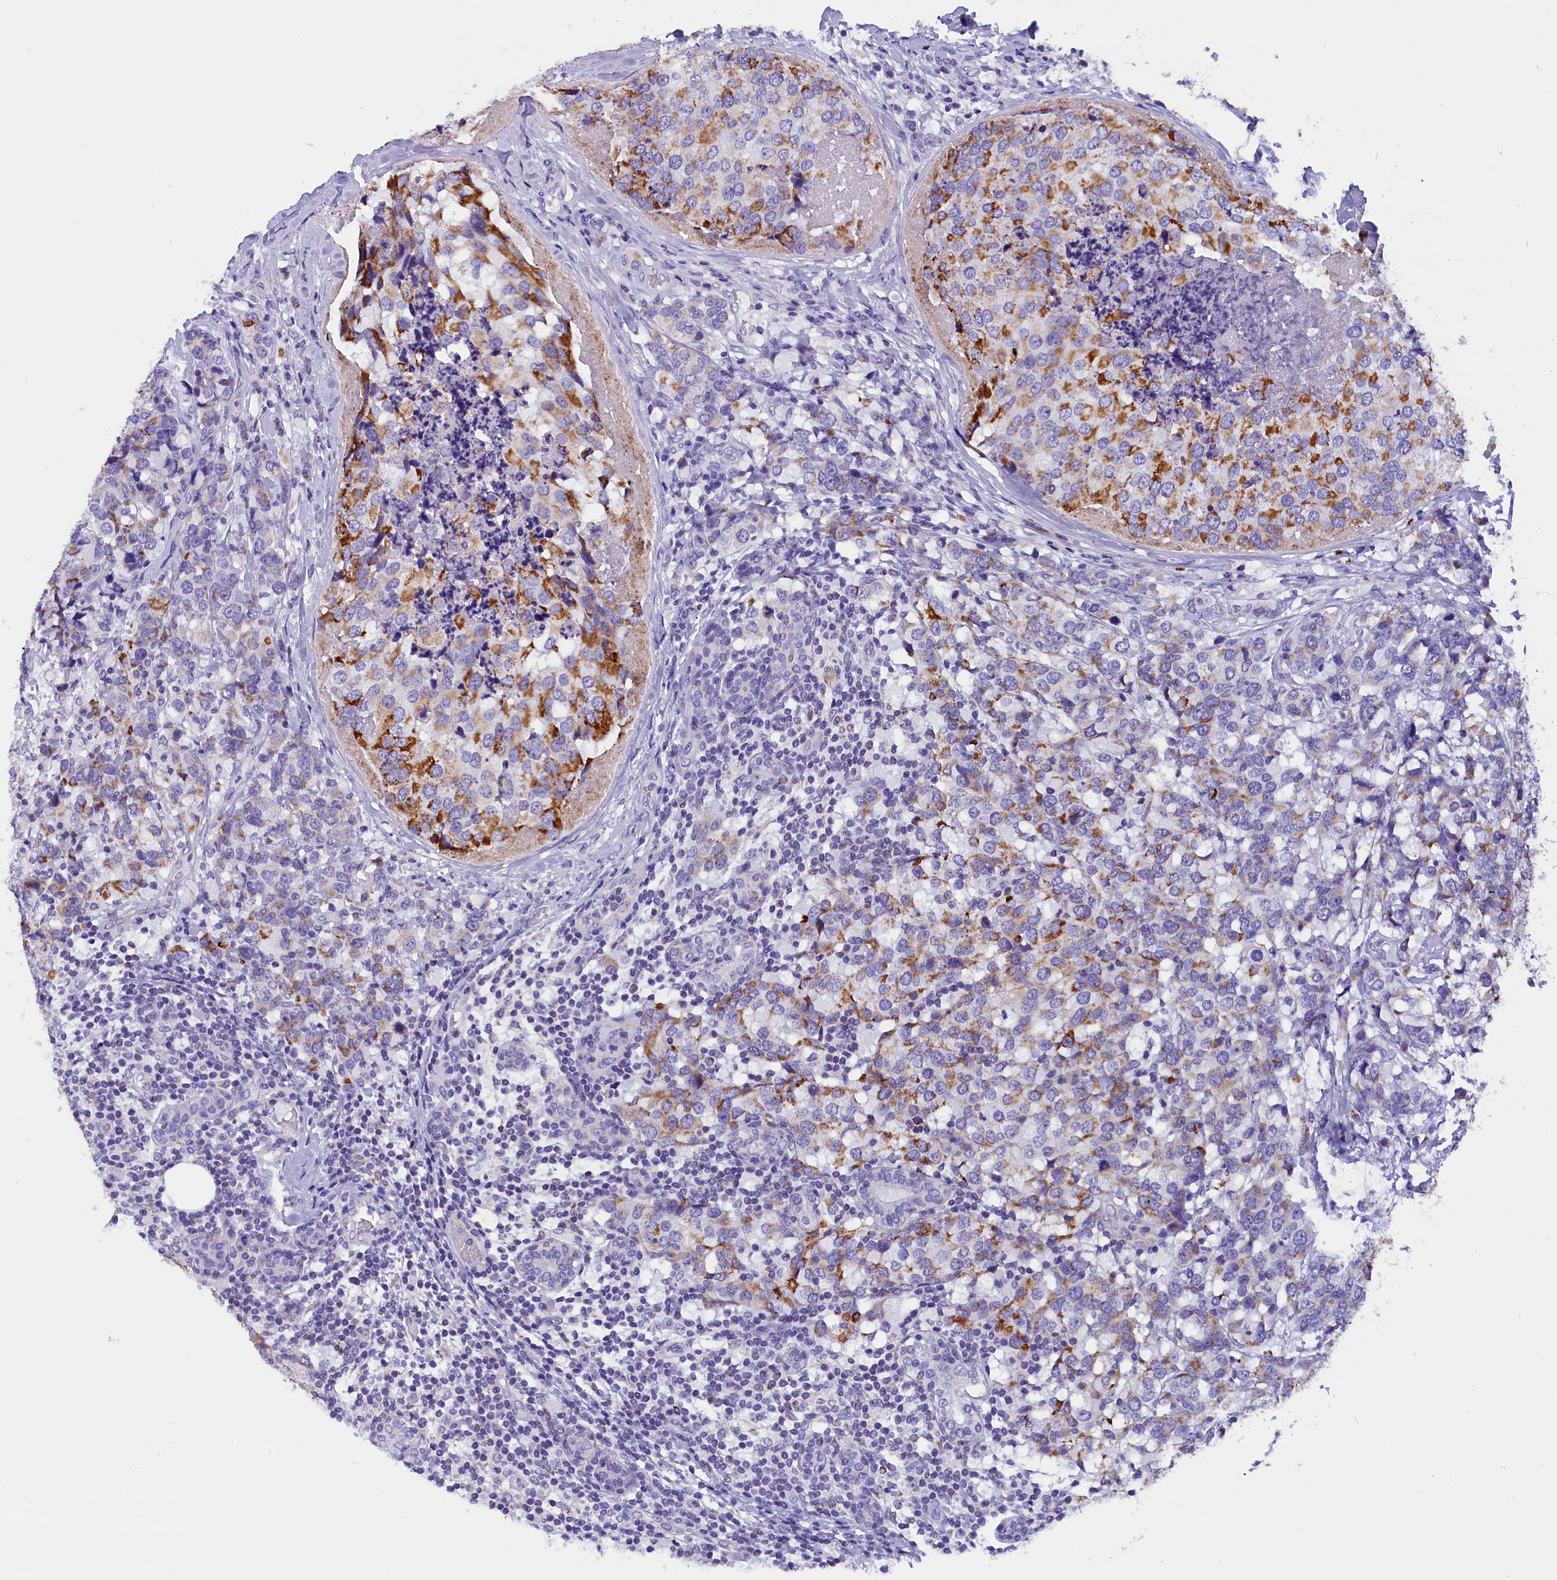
{"staining": {"intensity": "moderate", "quantity": "25%-75%", "location": "cytoplasmic/membranous"}, "tissue": "breast cancer", "cell_type": "Tumor cells", "image_type": "cancer", "snomed": [{"axis": "morphology", "description": "Lobular carcinoma"}, {"axis": "topography", "description": "Breast"}], "caption": "This is an image of IHC staining of breast cancer, which shows moderate staining in the cytoplasmic/membranous of tumor cells.", "gene": "ABAT", "patient": {"sex": "female", "age": 59}}